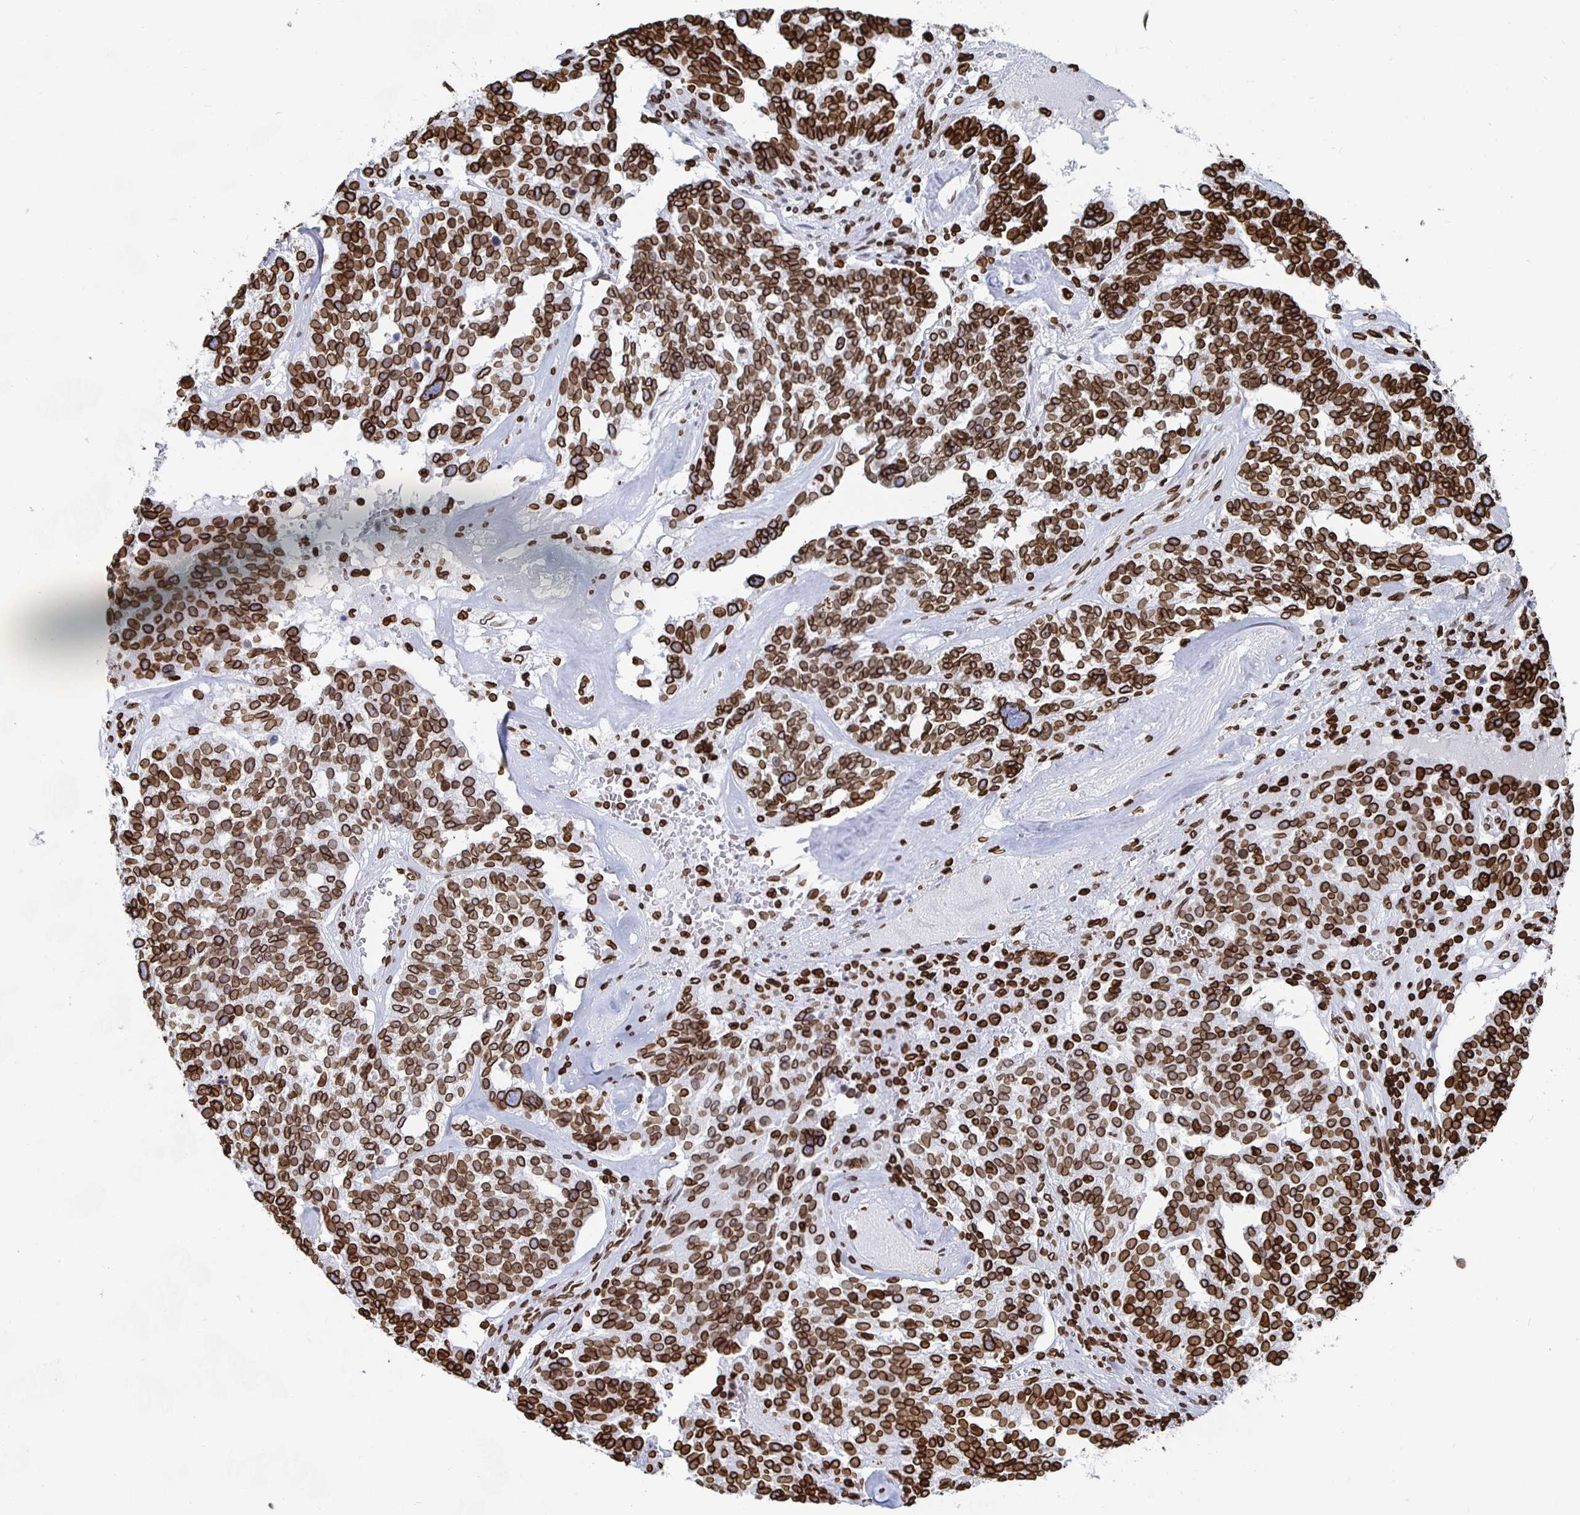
{"staining": {"intensity": "strong", "quantity": ">75%", "location": "cytoplasmic/membranous,nuclear"}, "tissue": "ovarian cancer", "cell_type": "Tumor cells", "image_type": "cancer", "snomed": [{"axis": "morphology", "description": "Cystadenocarcinoma, serous, NOS"}, {"axis": "topography", "description": "Ovary"}], "caption": "Ovarian serous cystadenocarcinoma stained with a brown dye shows strong cytoplasmic/membranous and nuclear positive expression in about >75% of tumor cells.", "gene": "LMNB1", "patient": {"sex": "female", "age": 59}}